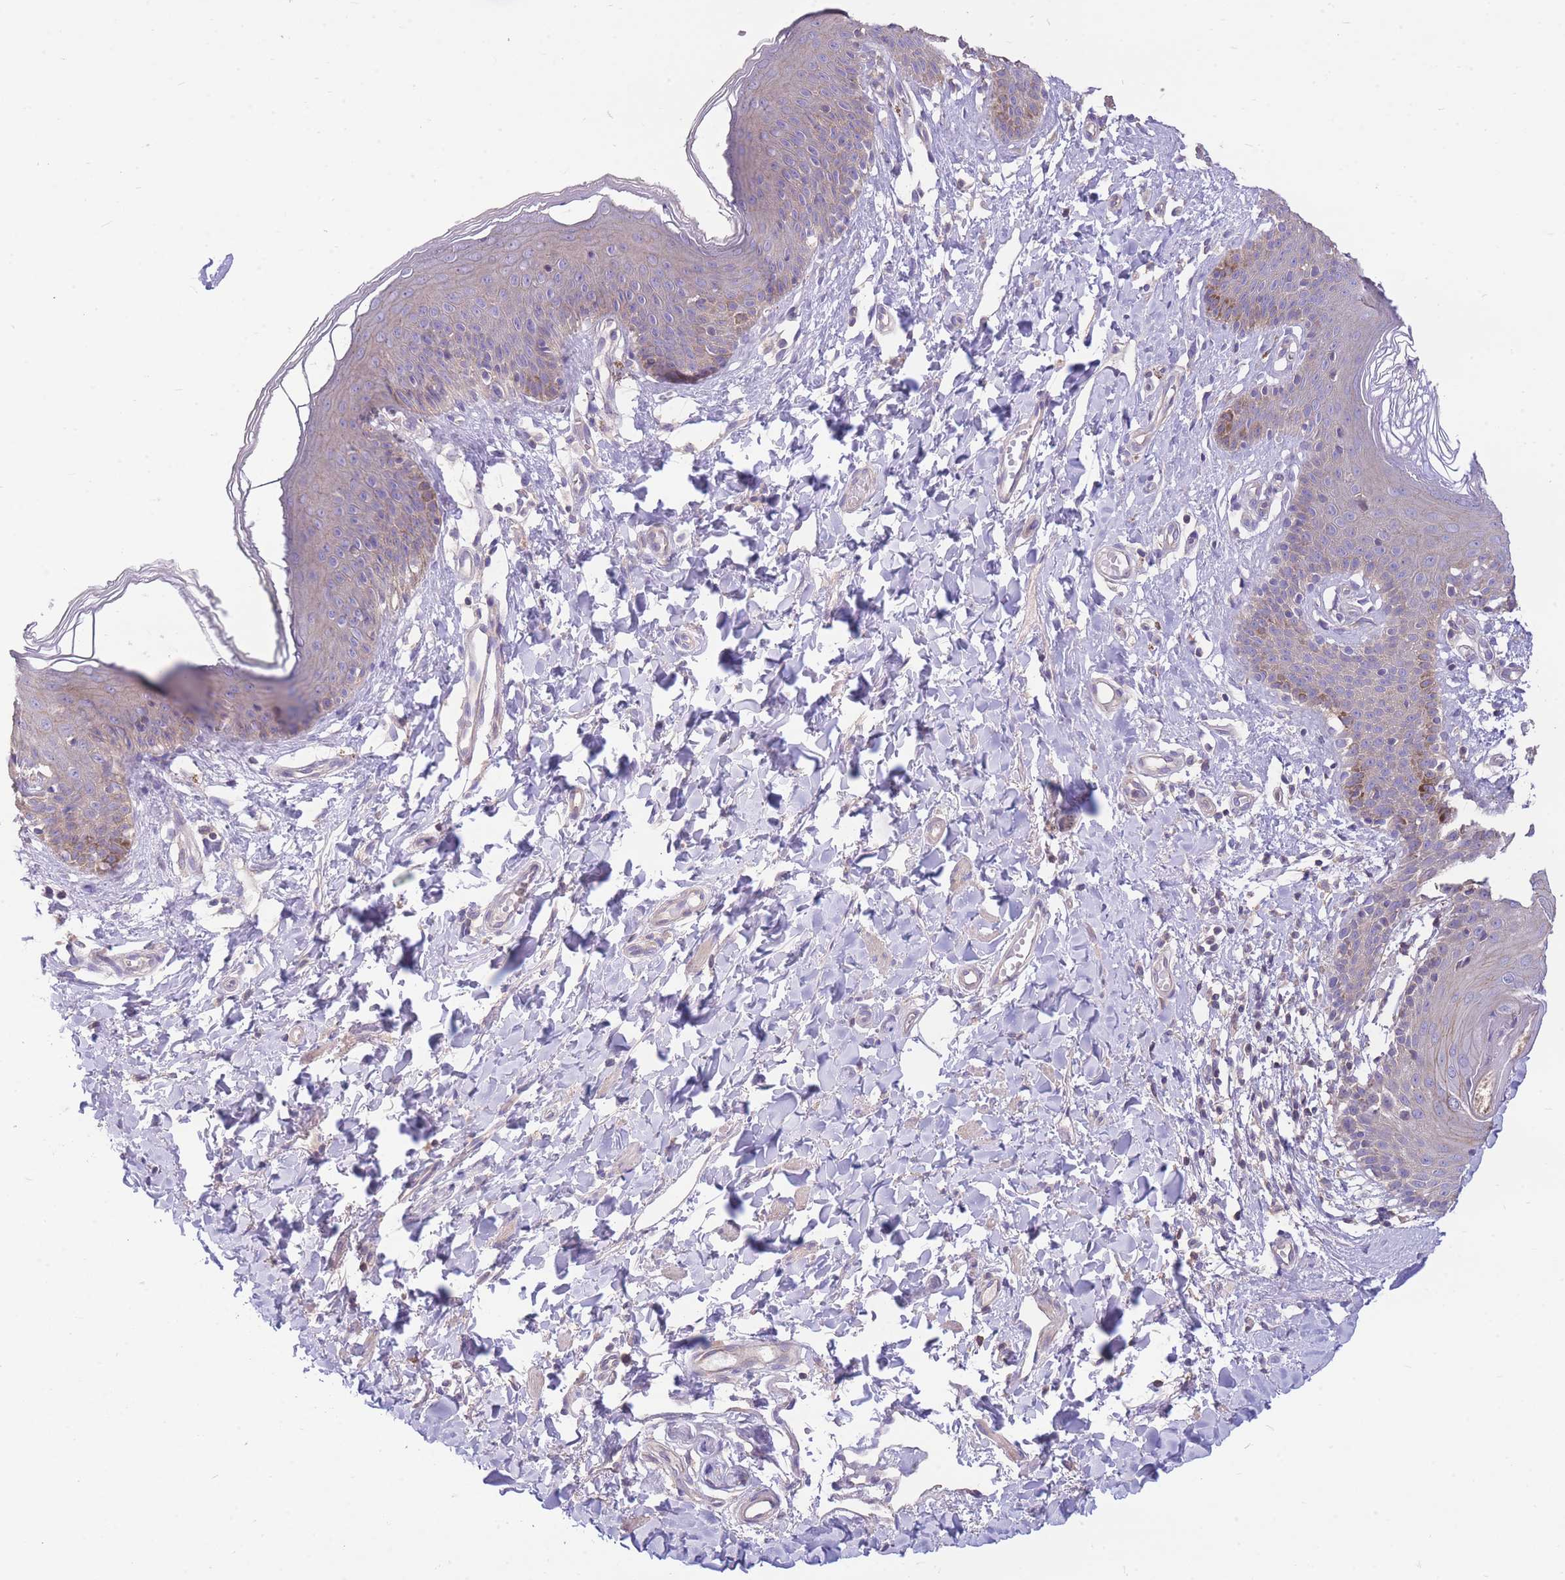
{"staining": {"intensity": "moderate", "quantity": "<25%", "location": "cytoplasmic/membranous"}, "tissue": "skin", "cell_type": "Epidermal cells", "image_type": "normal", "snomed": [{"axis": "morphology", "description": "Normal tissue, NOS"}, {"axis": "topography", "description": "Vulva"}], "caption": "DAB immunohistochemical staining of unremarkable human skin demonstrates moderate cytoplasmic/membranous protein positivity in about <25% of epidermal cells.", "gene": "OR5T1", "patient": {"sex": "female", "age": 66}}